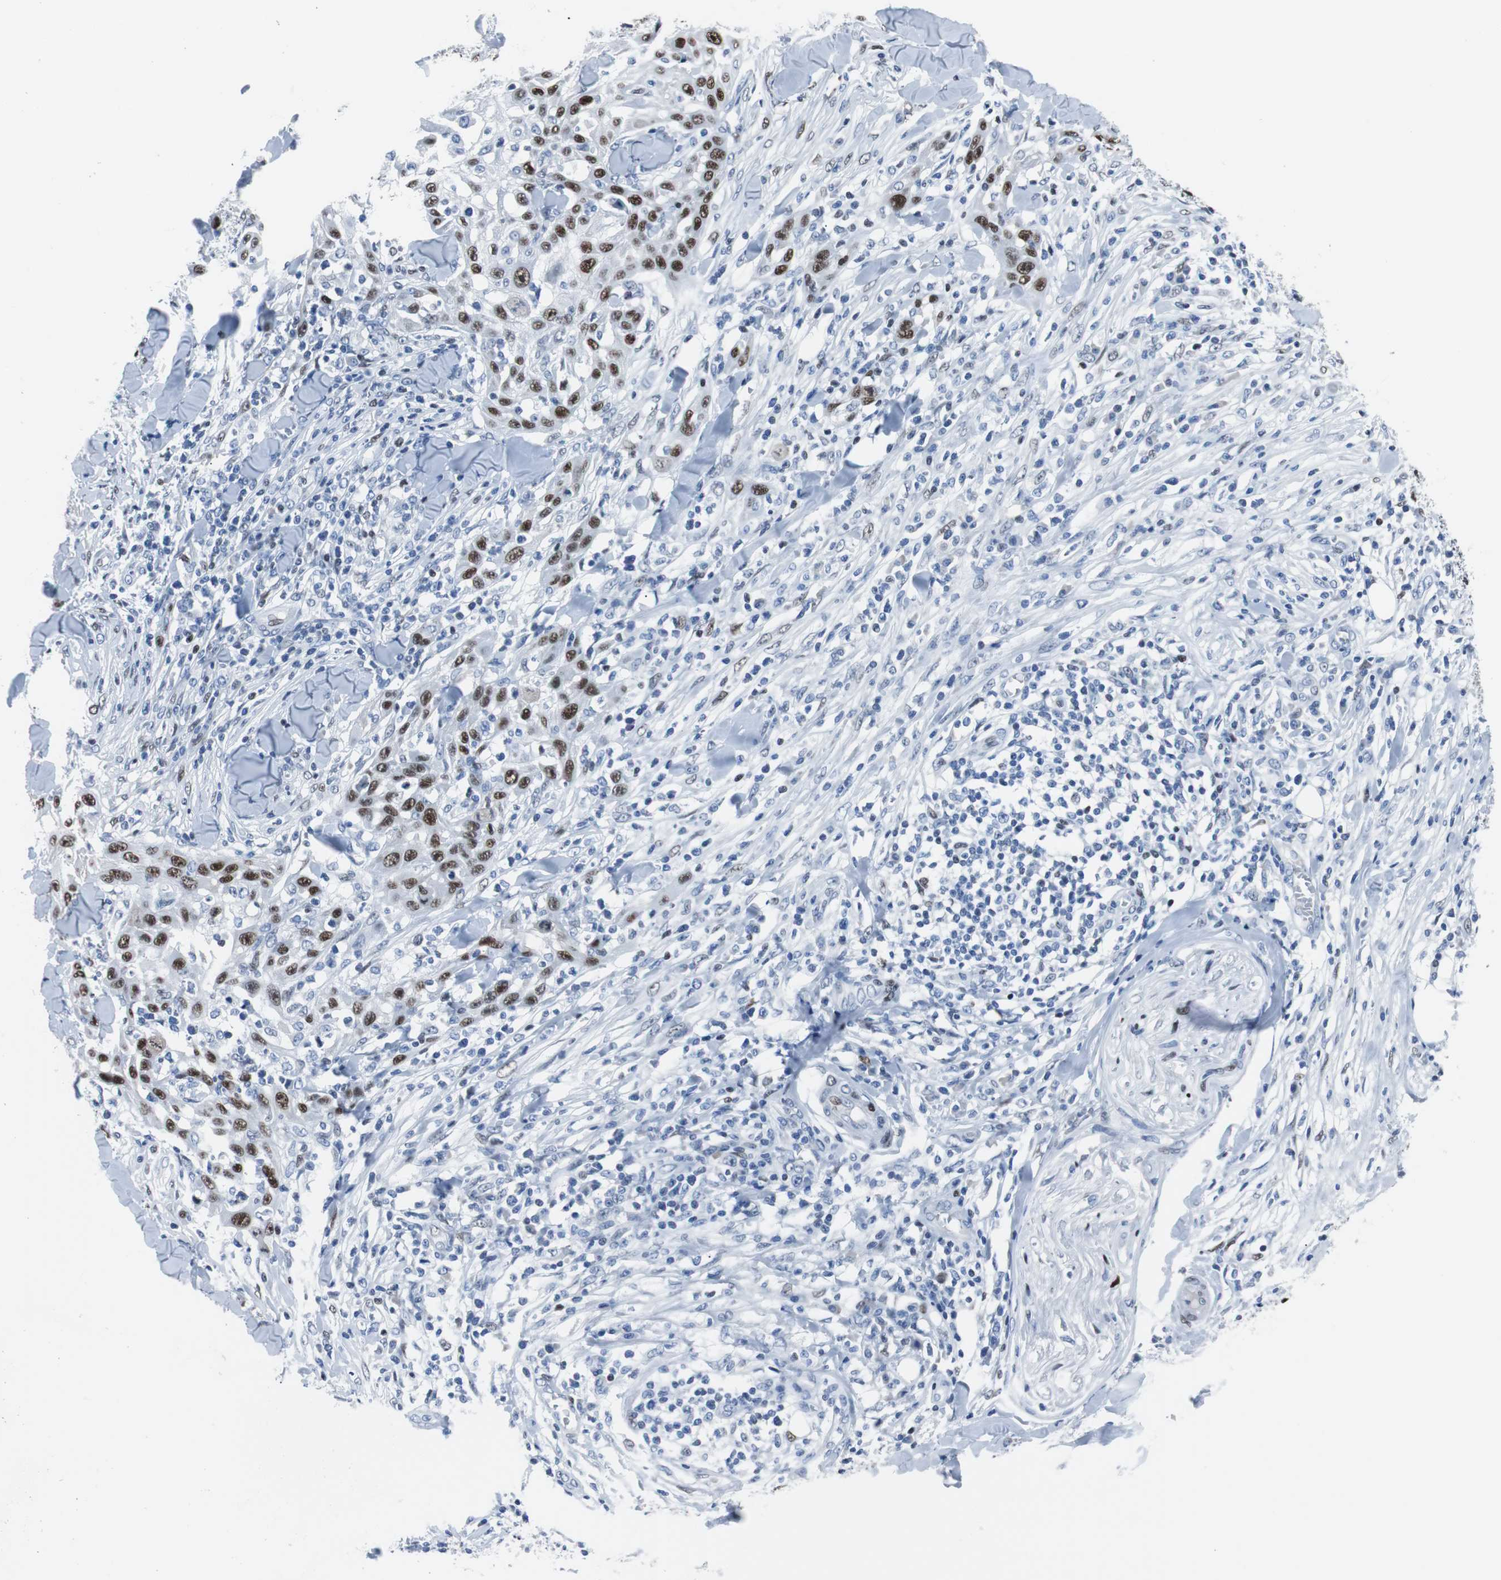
{"staining": {"intensity": "strong", "quantity": ">75%", "location": "nuclear"}, "tissue": "skin cancer", "cell_type": "Tumor cells", "image_type": "cancer", "snomed": [{"axis": "morphology", "description": "Squamous cell carcinoma, NOS"}, {"axis": "topography", "description": "Skin"}], "caption": "Immunohistochemical staining of human skin cancer (squamous cell carcinoma) displays high levels of strong nuclear staining in about >75% of tumor cells.", "gene": "JUN", "patient": {"sex": "male", "age": 24}}